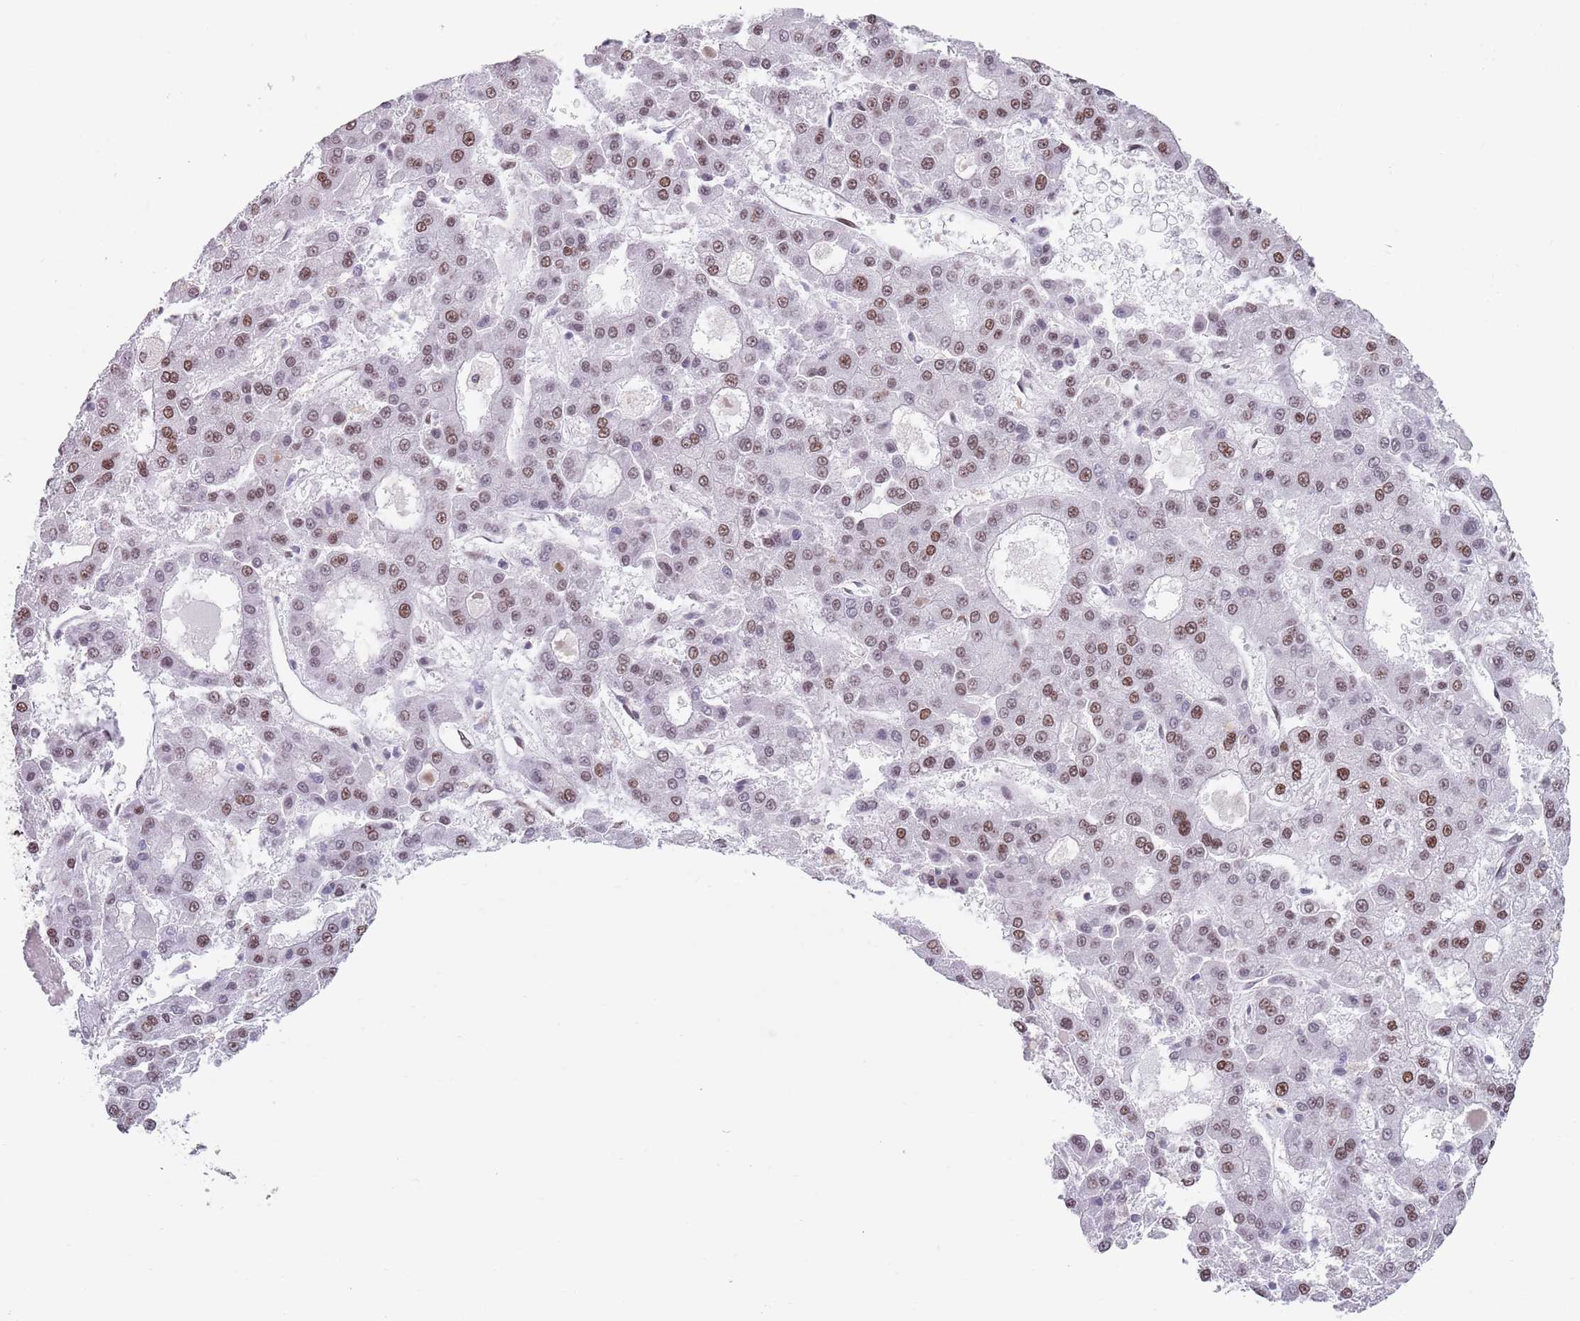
{"staining": {"intensity": "weak", "quantity": ">75%", "location": "nuclear"}, "tissue": "liver cancer", "cell_type": "Tumor cells", "image_type": "cancer", "snomed": [{"axis": "morphology", "description": "Carcinoma, Hepatocellular, NOS"}, {"axis": "topography", "description": "Liver"}], "caption": "Human liver hepatocellular carcinoma stained for a protein (brown) exhibits weak nuclear positive staining in about >75% of tumor cells.", "gene": "MFSD12", "patient": {"sex": "male", "age": 70}}